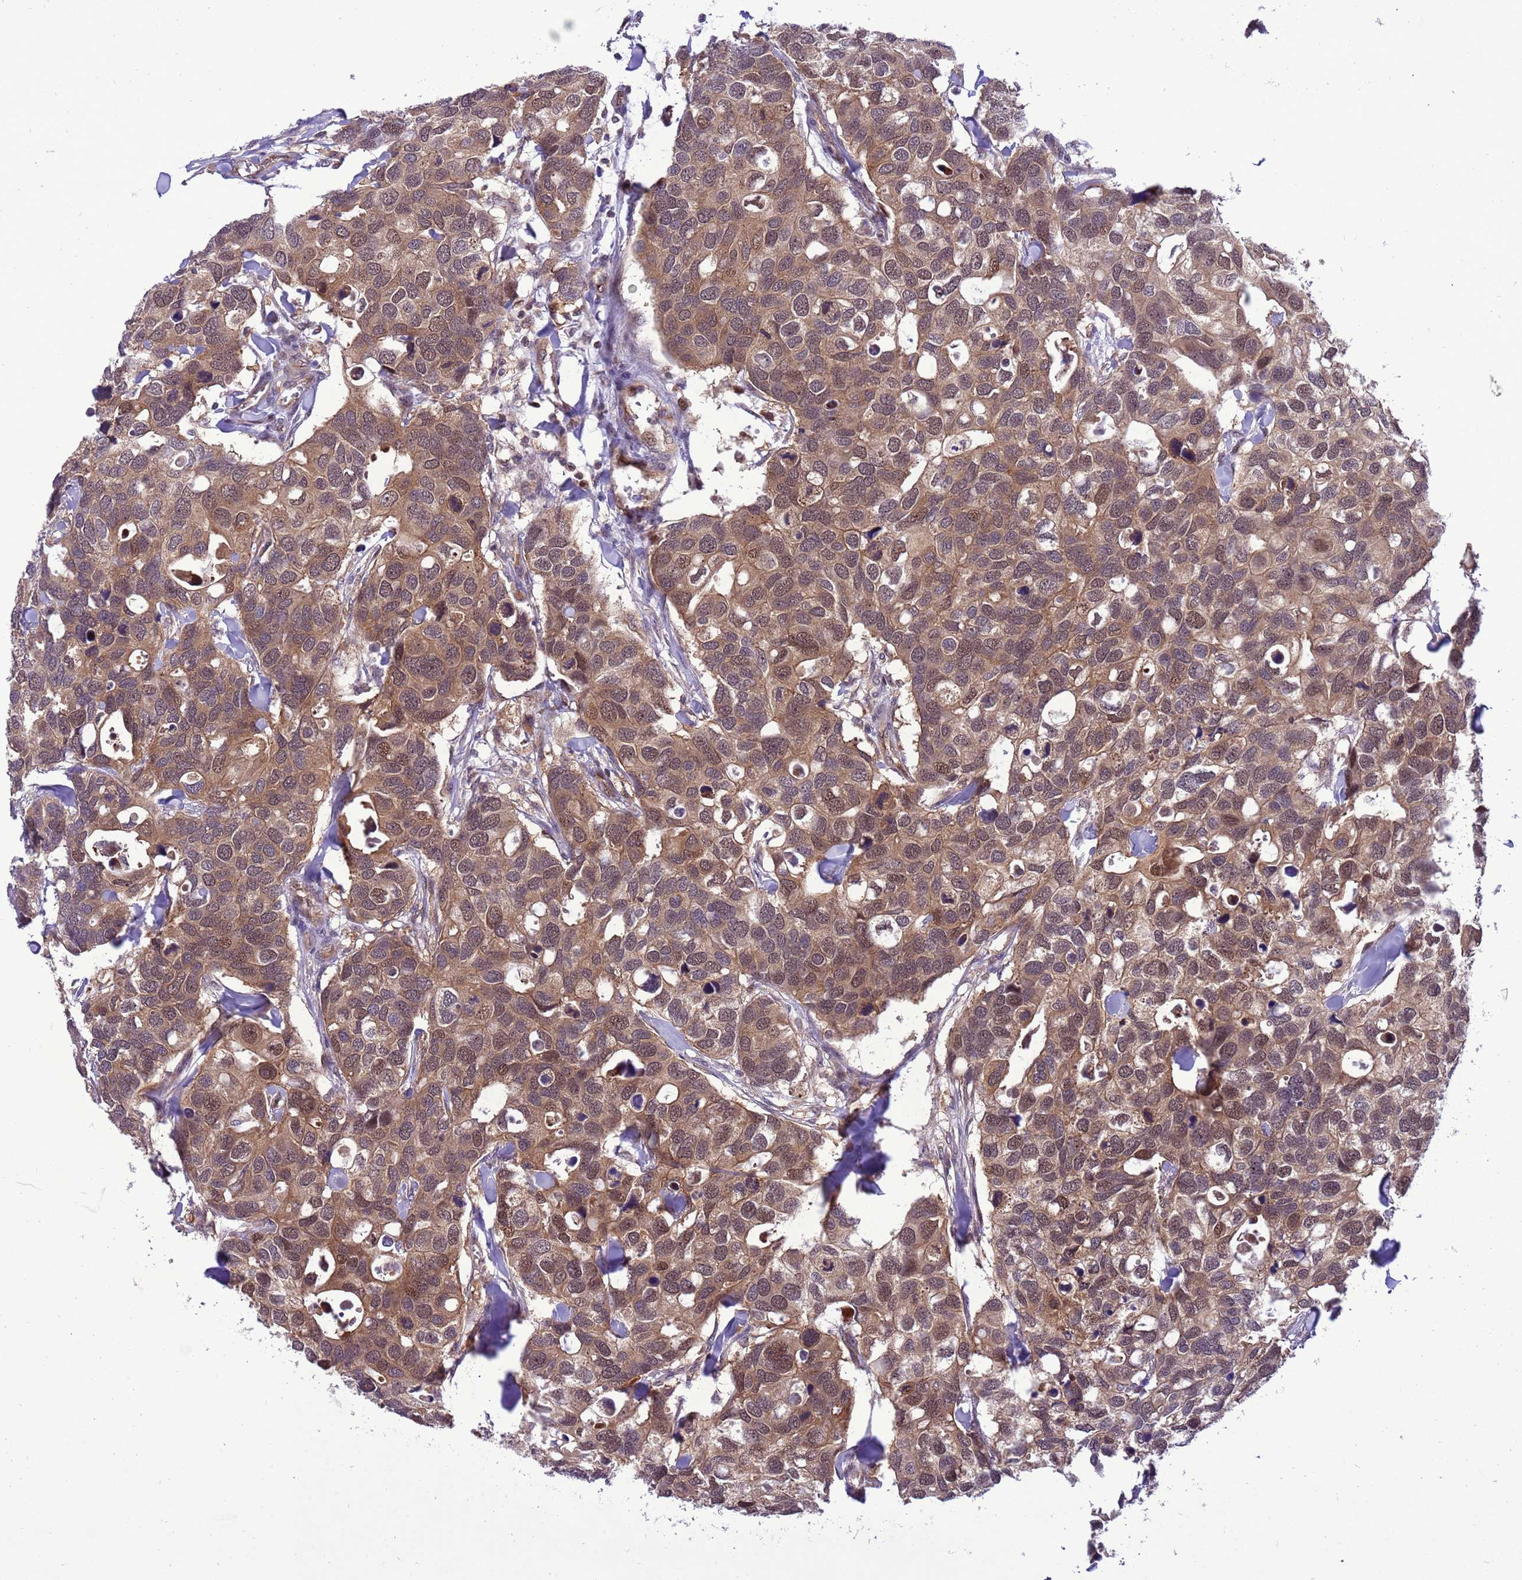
{"staining": {"intensity": "moderate", "quantity": ">75%", "location": "cytoplasmic/membranous,nuclear"}, "tissue": "breast cancer", "cell_type": "Tumor cells", "image_type": "cancer", "snomed": [{"axis": "morphology", "description": "Duct carcinoma"}, {"axis": "topography", "description": "Breast"}], "caption": "Protein expression analysis of breast invasive ductal carcinoma exhibits moderate cytoplasmic/membranous and nuclear expression in about >75% of tumor cells.", "gene": "RASD1", "patient": {"sex": "female", "age": 83}}